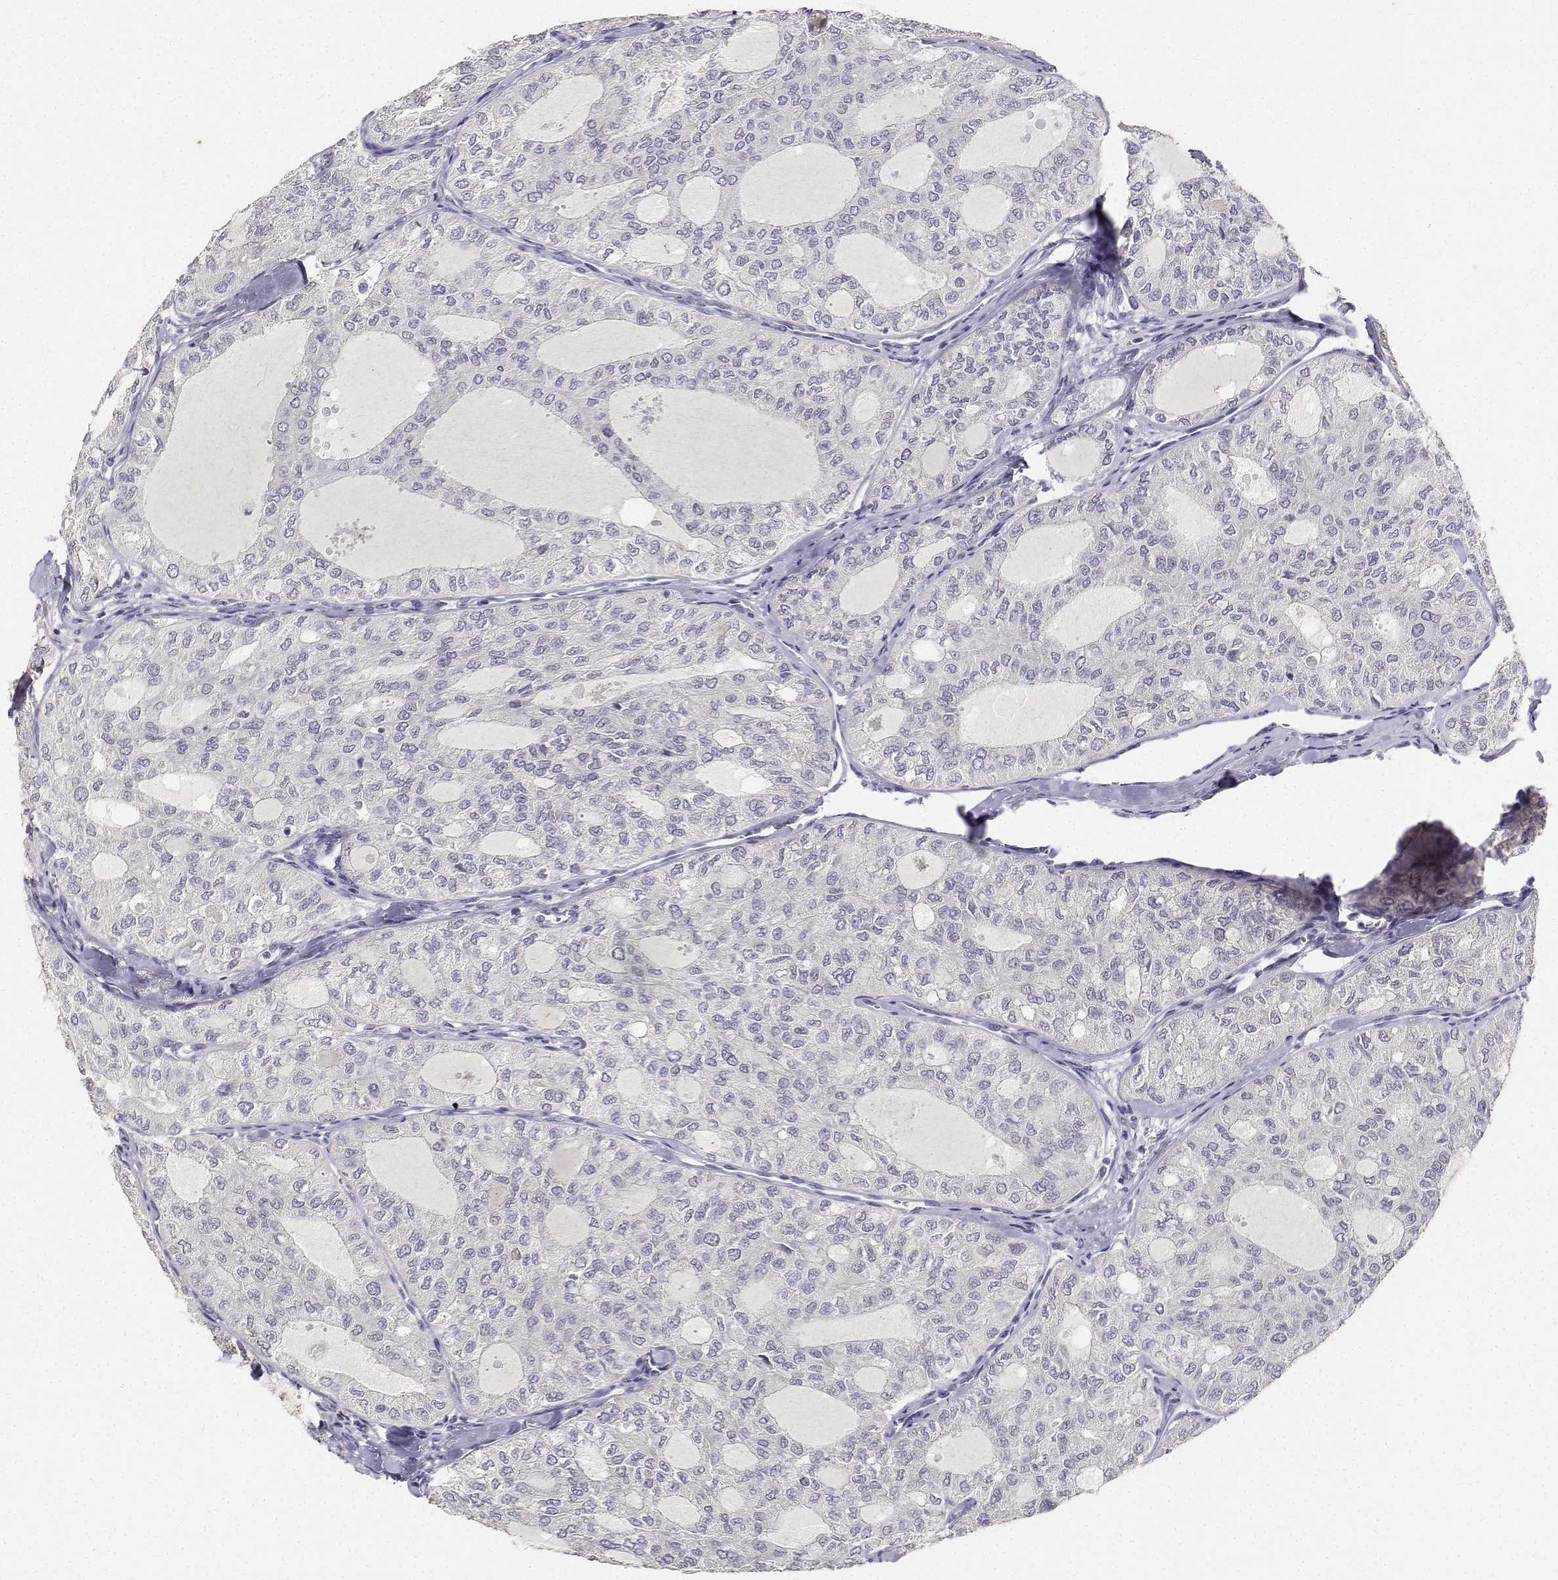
{"staining": {"intensity": "negative", "quantity": "none", "location": "none"}, "tissue": "thyroid cancer", "cell_type": "Tumor cells", "image_type": "cancer", "snomed": [{"axis": "morphology", "description": "Follicular adenoma carcinoma, NOS"}, {"axis": "topography", "description": "Thyroid gland"}], "caption": "A photomicrograph of human thyroid follicular adenoma carcinoma is negative for staining in tumor cells.", "gene": "PAEP", "patient": {"sex": "male", "age": 75}}